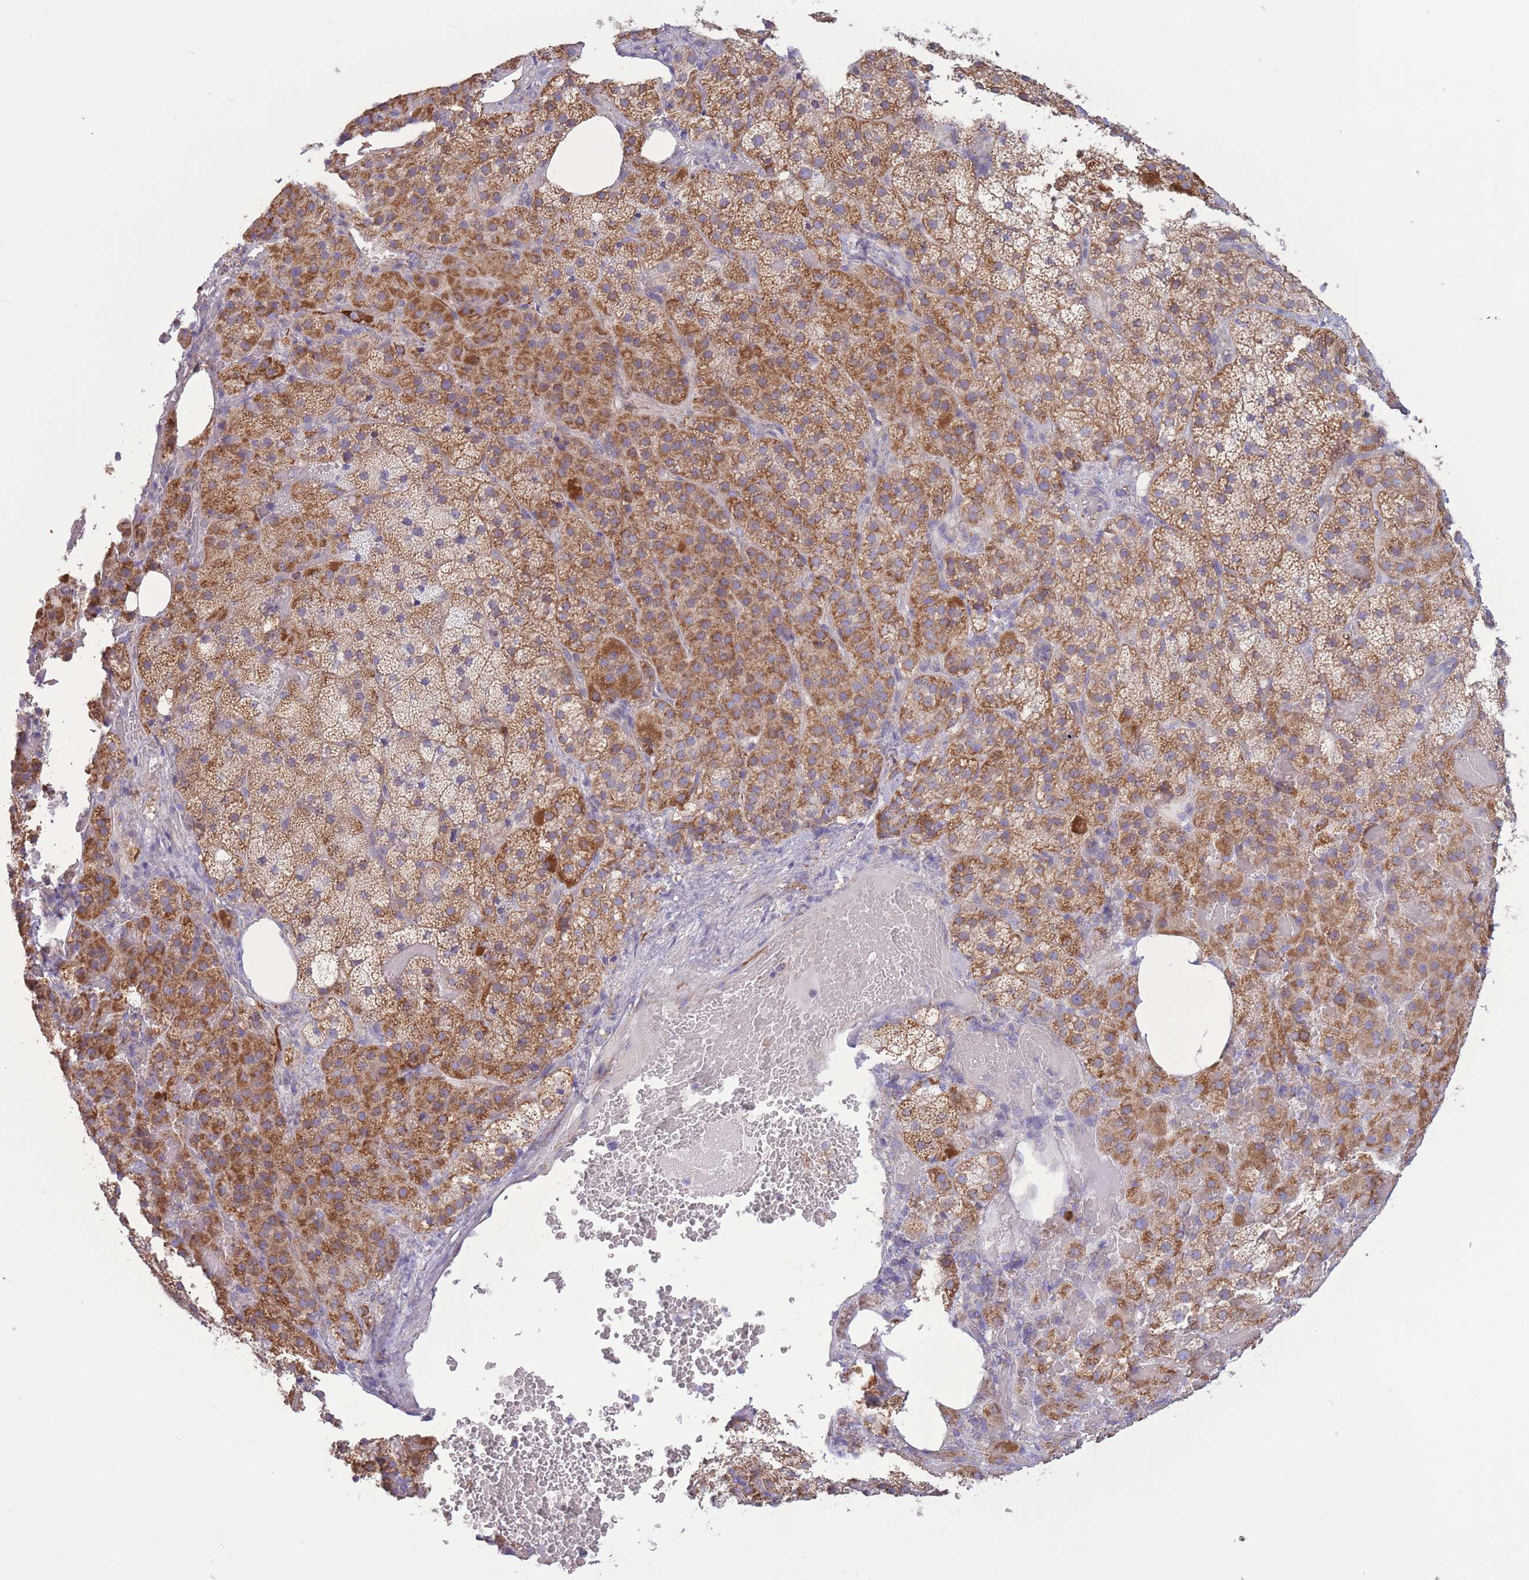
{"staining": {"intensity": "moderate", "quantity": ">75%", "location": "cytoplasmic/membranous"}, "tissue": "adrenal gland", "cell_type": "Glandular cells", "image_type": "normal", "snomed": [{"axis": "morphology", "description": "Normal tissue, NOS"}, {"axis": "topography", "description": "Adrenal gland"}], "caption": "Immunohistochemistry (DAB (3,3'-diaminobenzidine)) staining of unremarkable adrenal gland displays moderate cytoplasmic/membranous protein staining in about >75% of glandular cells. (DAB IHC, brown staining for protein, blue staining for nuclei).", "gene": "PDHA1", "patient": {"sex": "female", "age": 59}}